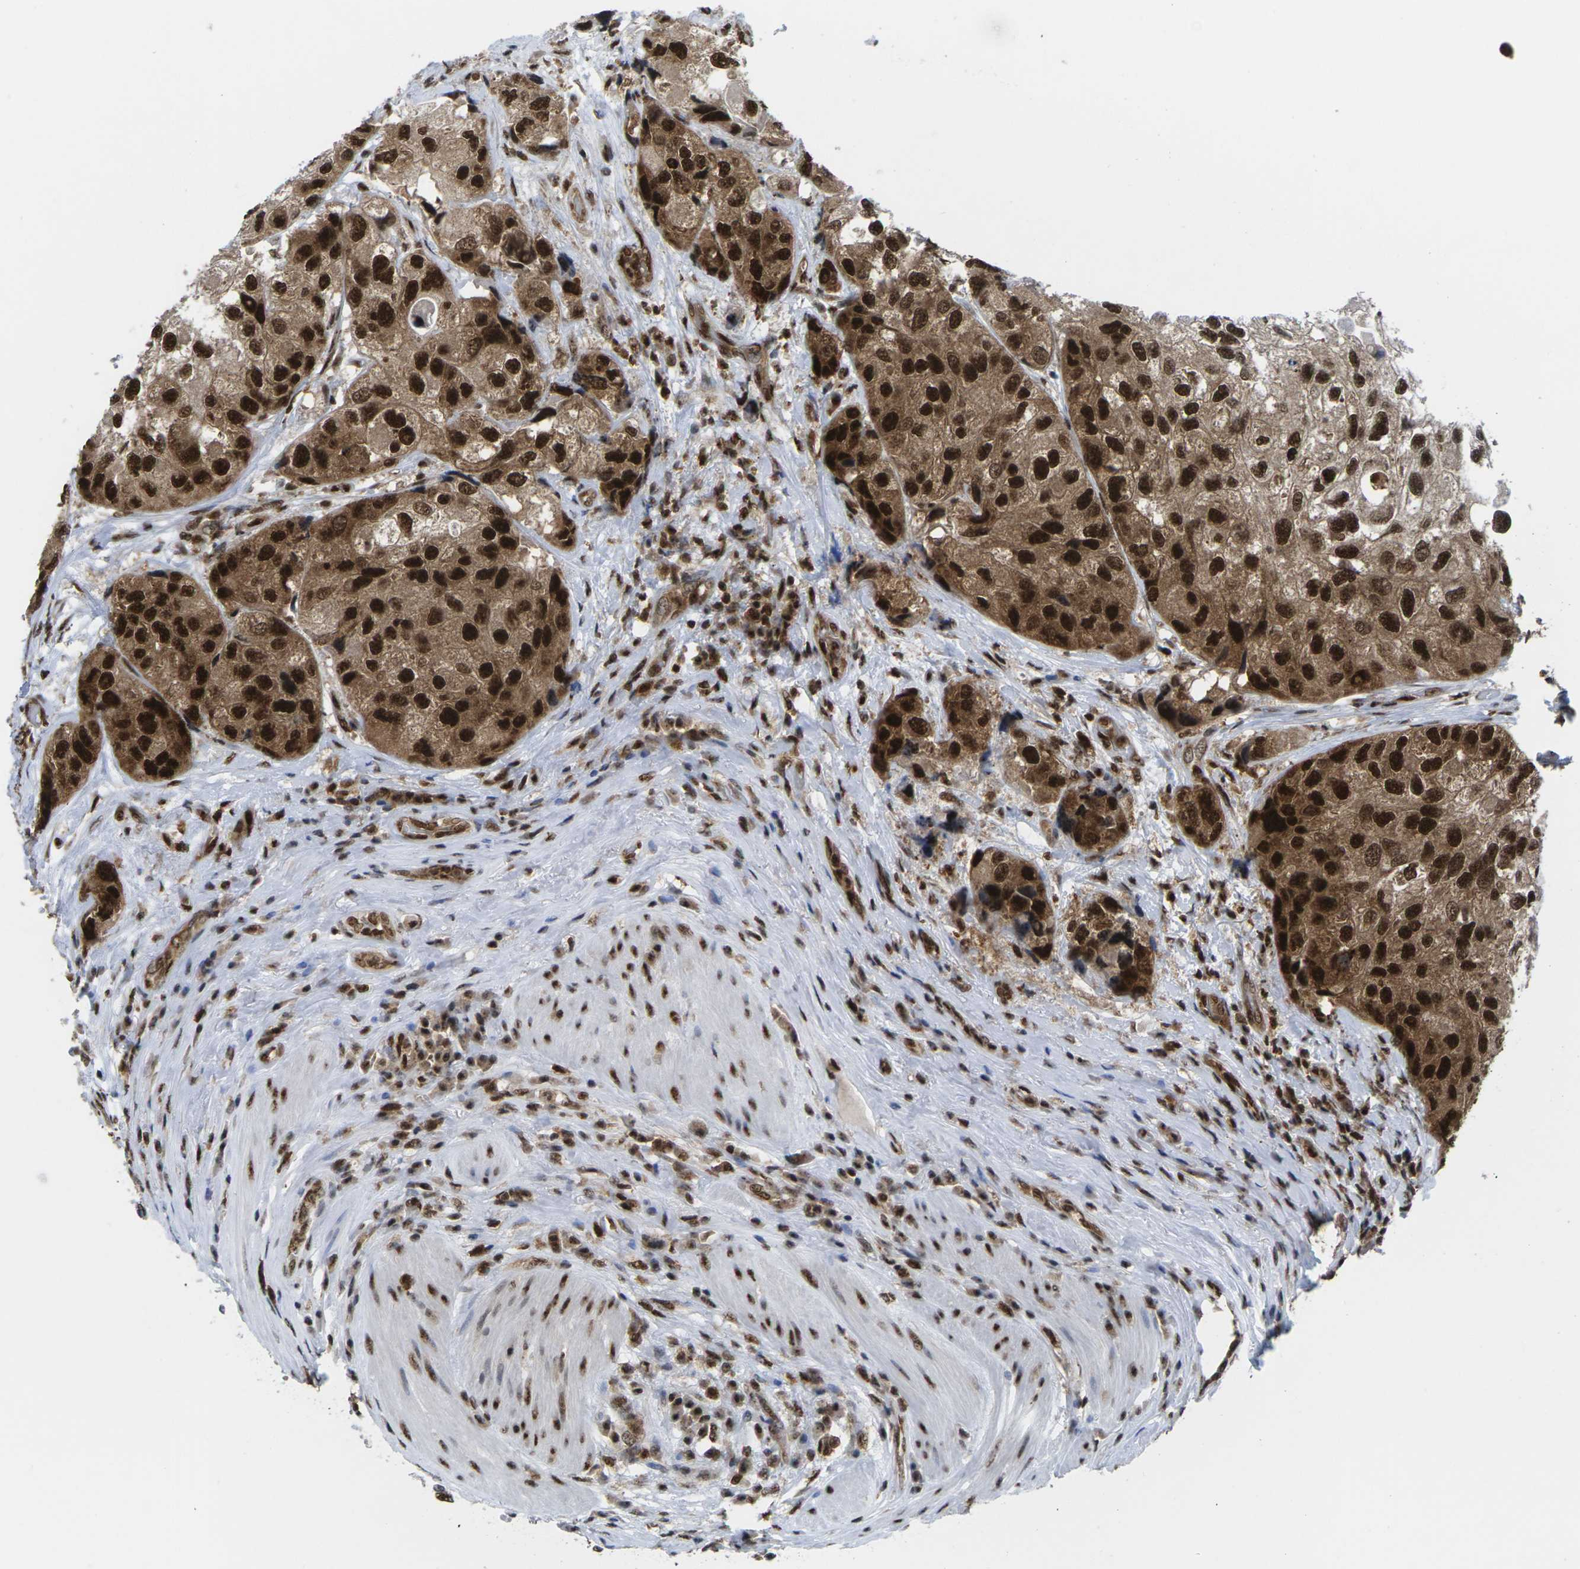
{"staining": {"intensity": "strong", "quantity": ">75%", "location": "cytoplasmic/membranous,nuclear"}, "tissue": "urothelial cancer", "cell_type": "Tumor cells", "image_type": "cancer", "snomed": [{"axis": "morphology", "description": "Urothelial carcinoma, High grade"}, {"axis": "topography", "description": "Urinary bladder"}], "caption": "Immunohistochemical staining of urothelial carcinoma (high-grade) shows high levels of strong cytoplasmic/membranous and nuclear protein positivity in approximately >75% of tumor cells. The staining was performed using DAB, with brown indicating positive protein expression. Nuclei are stained blue with hematoxylin.", "gene": "MAGOH", "patient": {"sex": "female", "age": 64}}